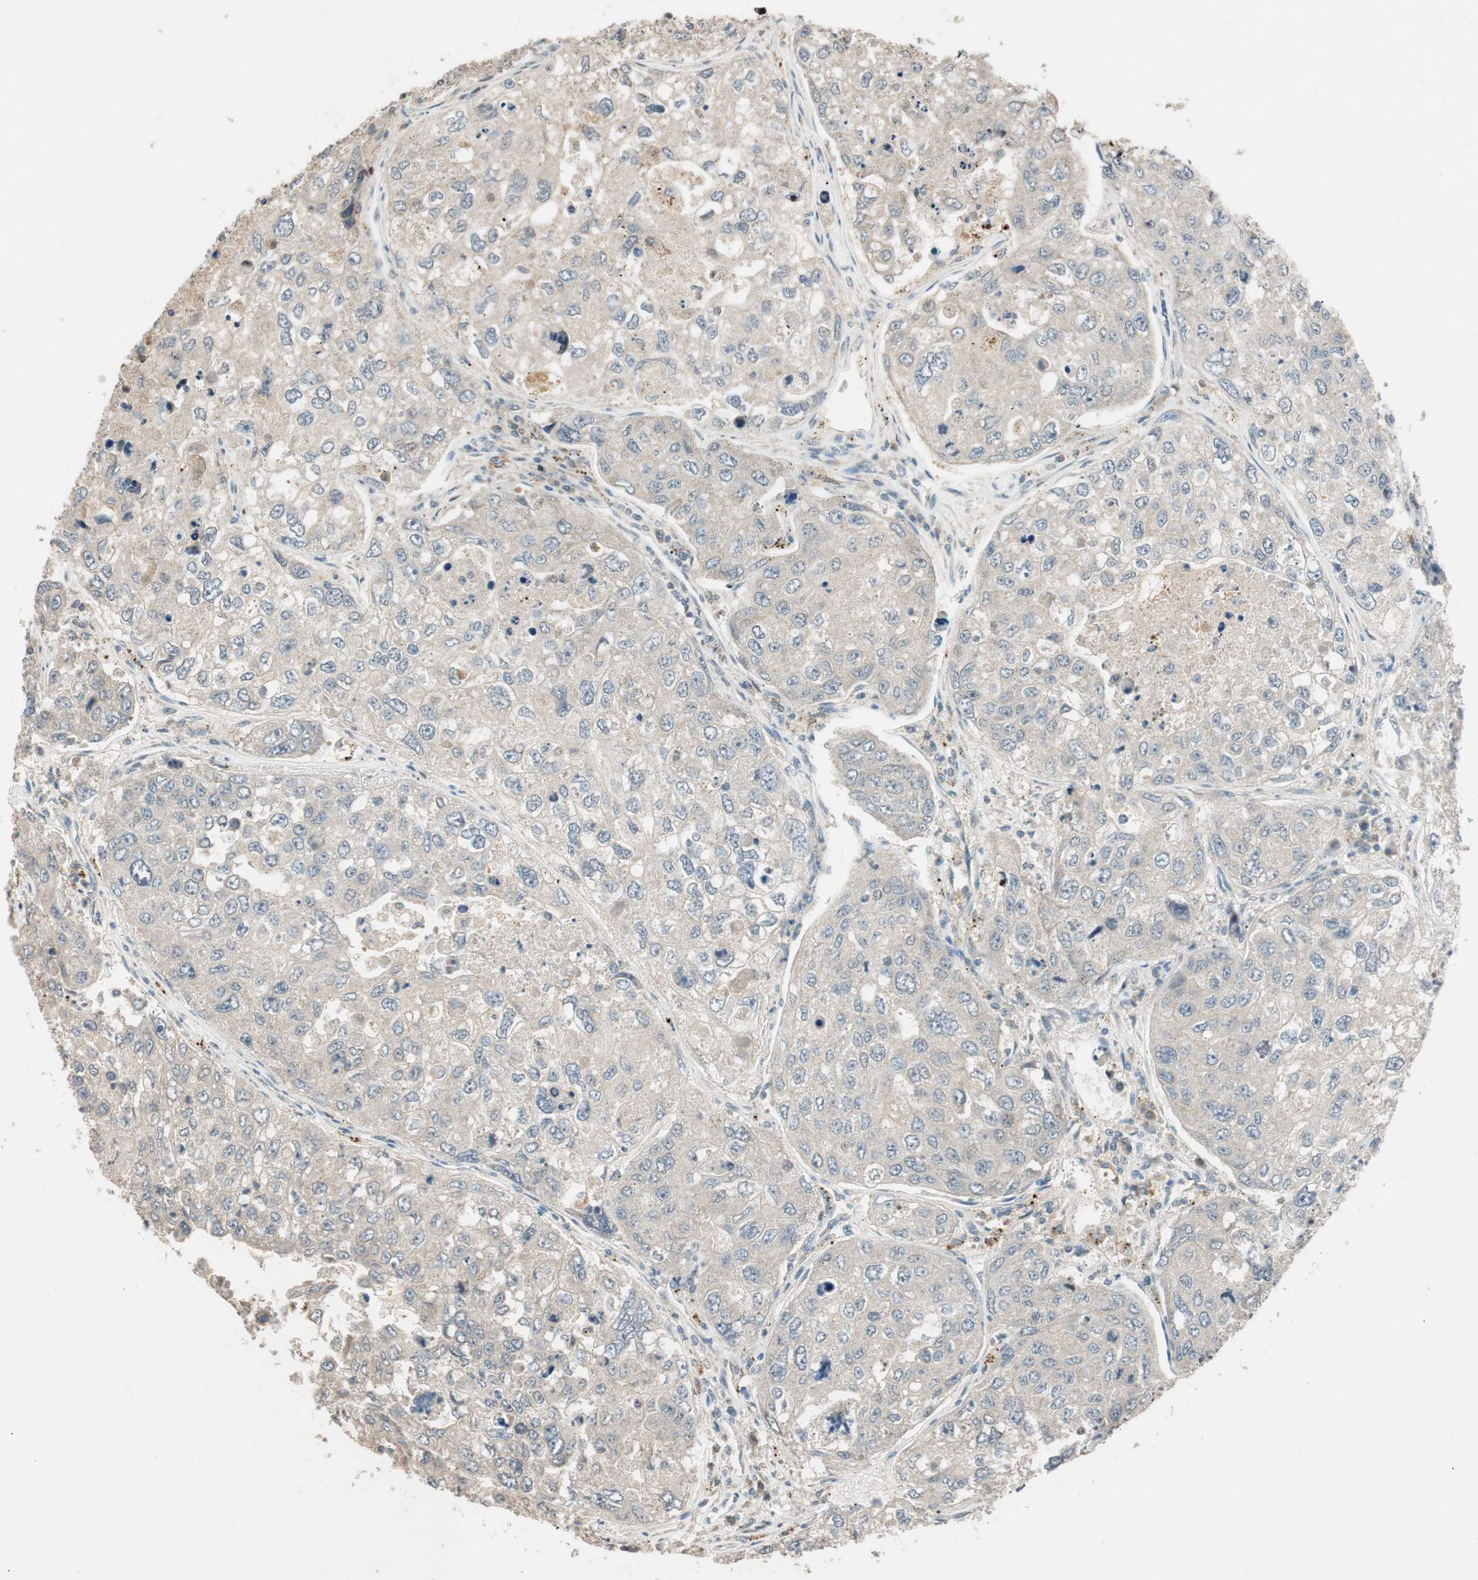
{"staining": {"intensity": "weak", "quantity": ">75%", "location": "cytoplasmic/membranous"}, "tissue": "urothelial cancer", "cell_type": "Tumor cells", "image_type": "cancer", "snomed": [{"axis": "morphology", "description": "Urothelial carcinoma, High grade"}, {"axis": "topography", "description": "Lymph node"}, {"axis": "topography", "description": "Urinary bladder"}], "caption": "A photomicrograph showing weak cytoplasmic/membranous expression in about >75% of tumor cells in high-grade urothelial carcinoma, as visualized by brown immunohistochemical staining.", "gene": "GLB1", "patient": {"sex": "male", "age": 51}}